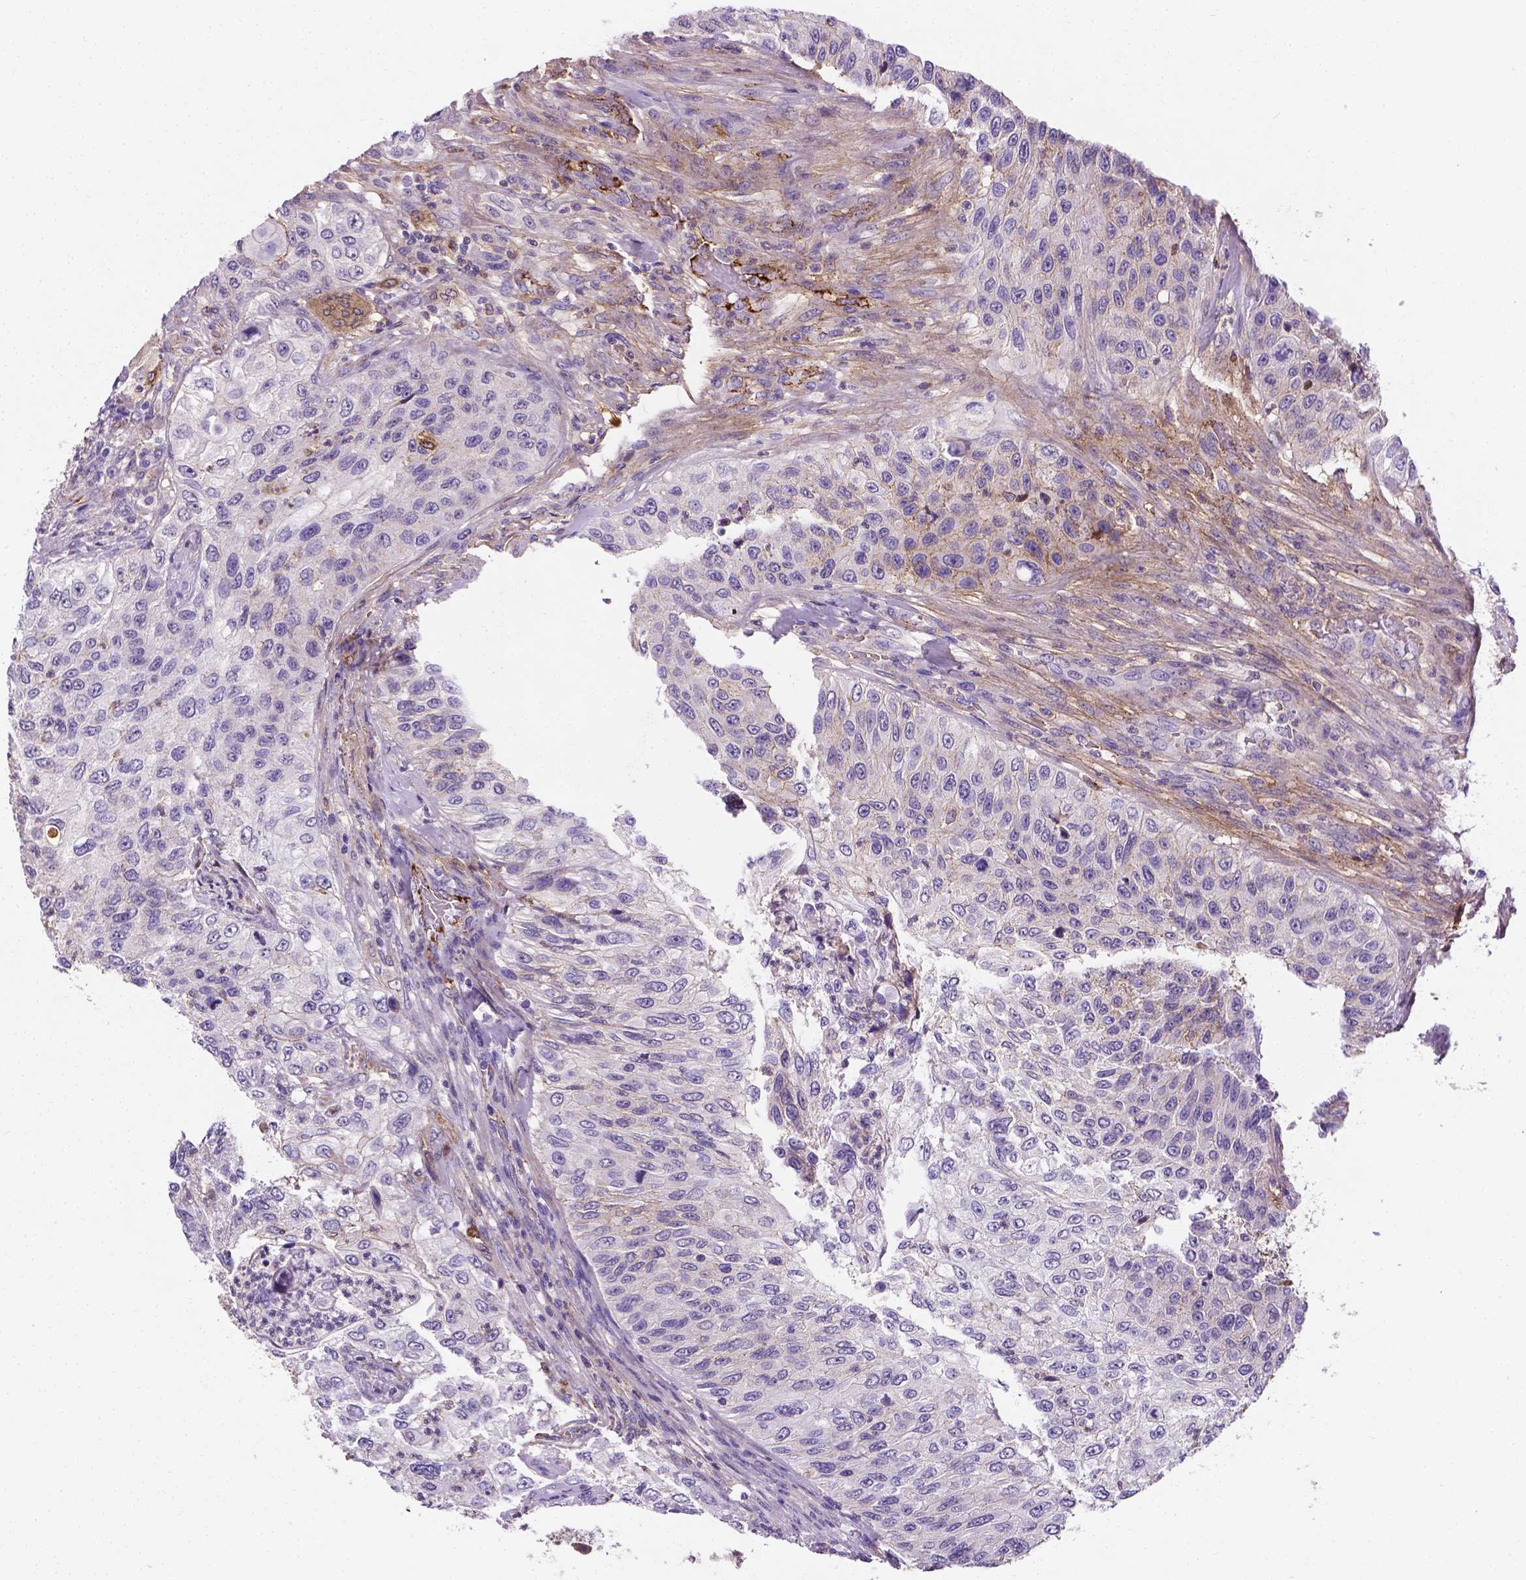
{"staining": {"intensity": "negative", "quantity": "none", "location": "none"}, "tissue": "urothelial cancer", "cell_type": "Tumor cells", "image_type": "cancer", "snomed": [{"axis": "morphology", "description": "Urothelial carcinoma, High grade"}, {"axis": "topography", "description": "Urinary bladder"}], "caption": "This is a image of immunohistochemistry (IHC) staining of urothelial carcinoma (high-grade), which shows no expression in tumor cells.", "gene": "APOE", "patient": {"sex": "female", "age": 60}}